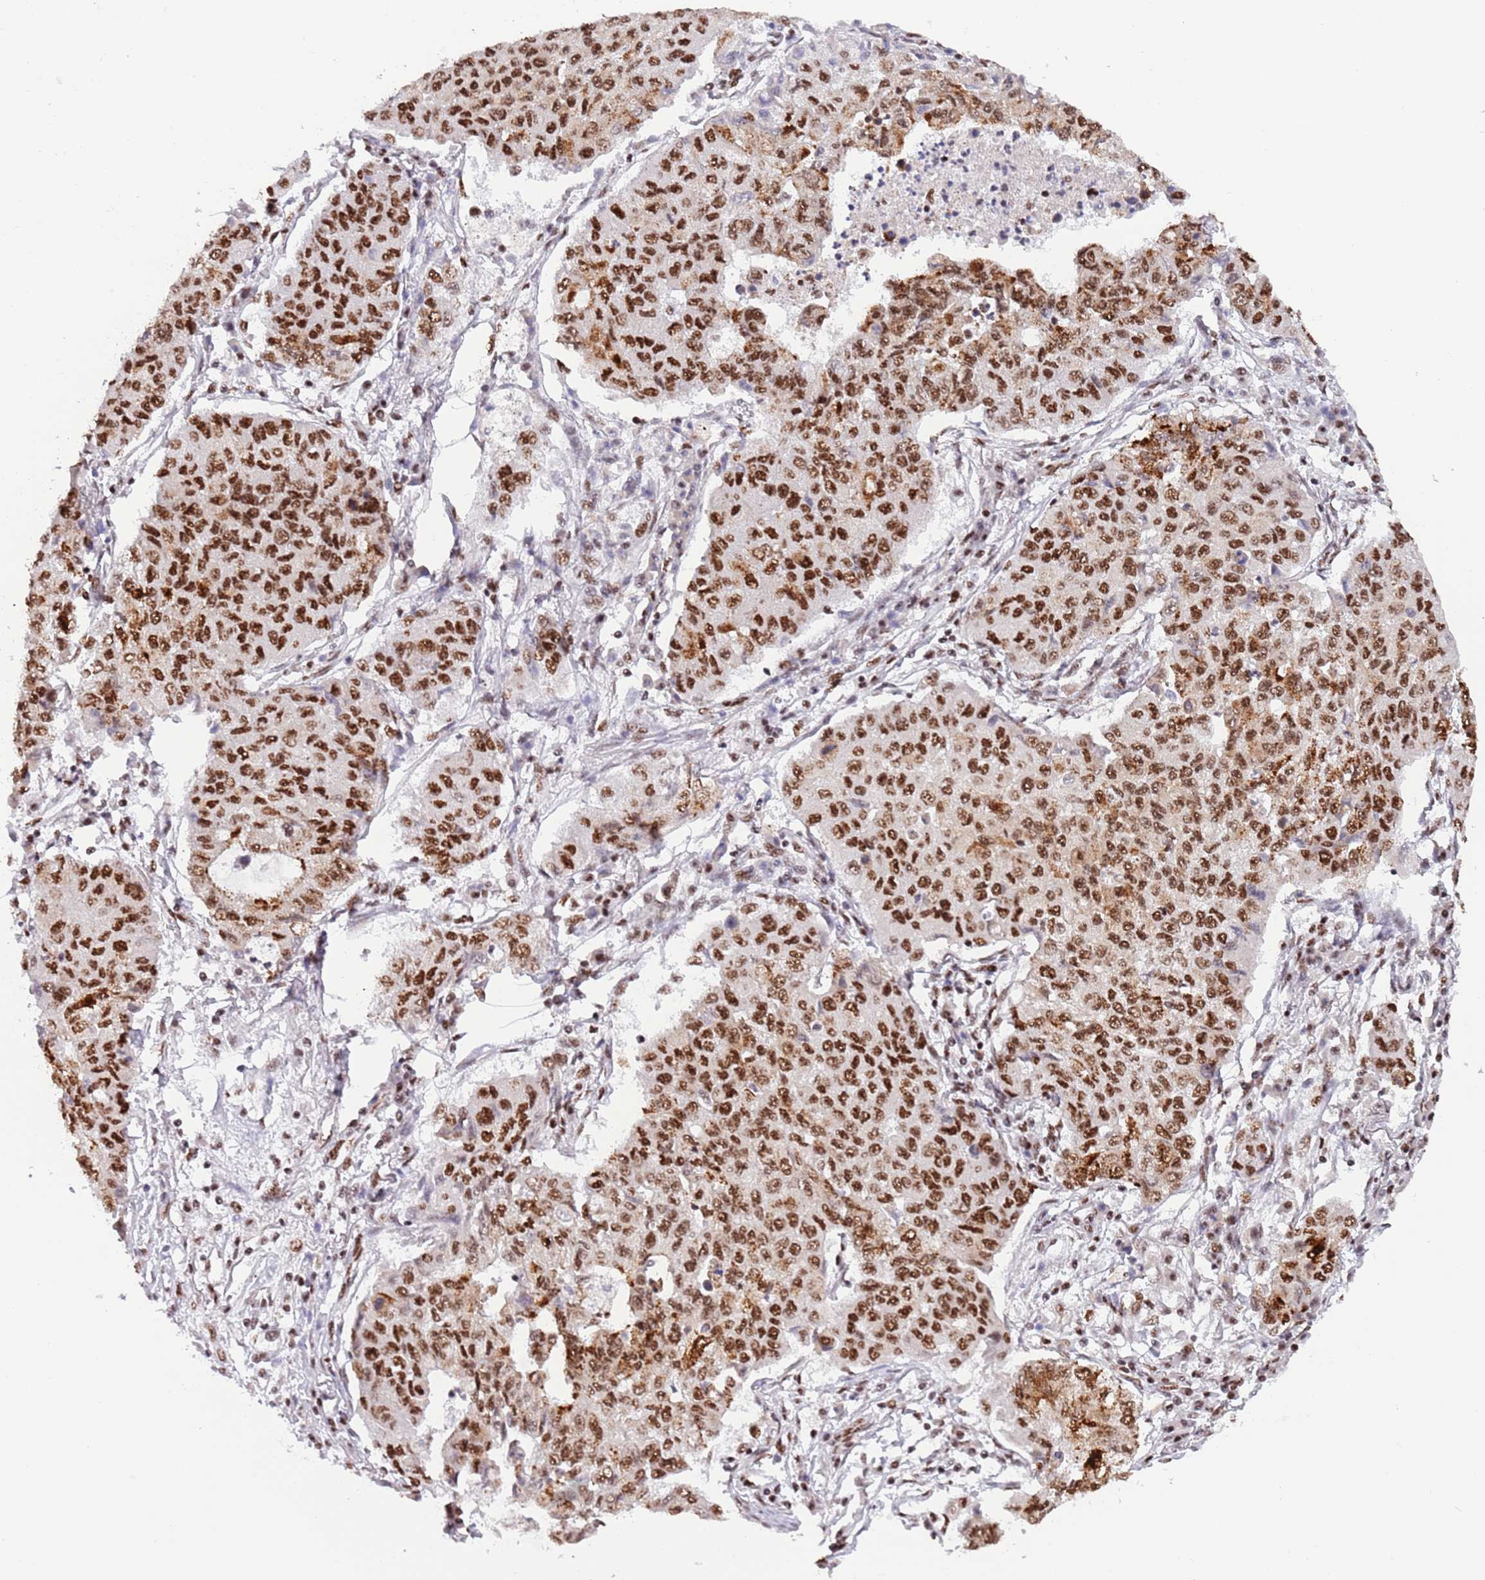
{"staining": {"intensity": "strong", "quantity": ">75%", "location": "nuclear"}, "tissue": "lung cancer", "cell_type": "Tumor cells", "image_type": "cancer", "snomed": [{"axis": "morphology", "description": "Squamous cell carcinoma, NOS"}, {"axis": "topography", "description": "Lung"}], "caption": "Protein staining of lung cancer (squamous cell carcinoma) tissue reveals strong nuclear positivity in approximately >75% of tumor cells.", "gene": "SF3A2", "patient": {"sex": "male", "age": 74}}